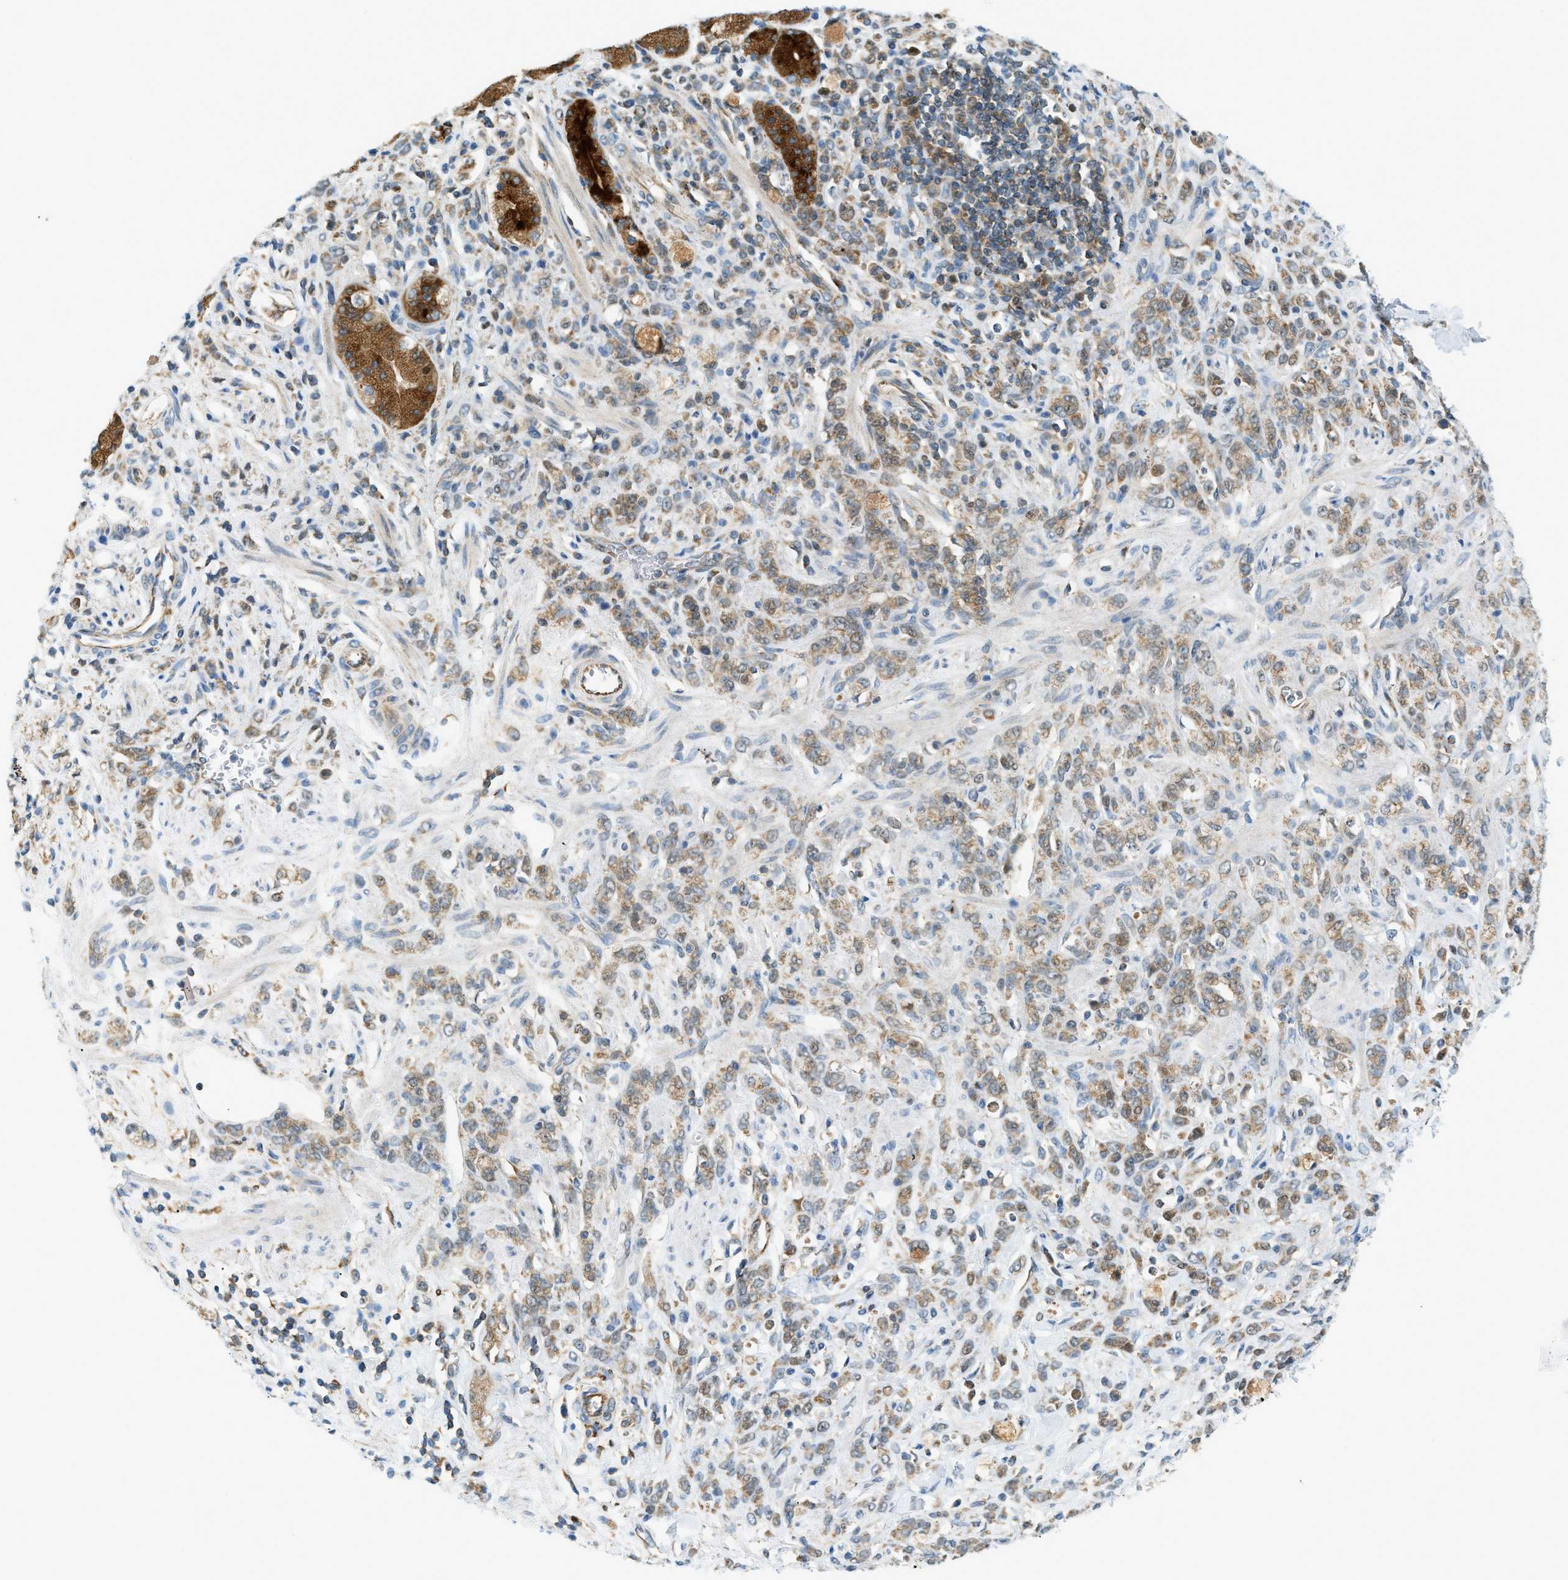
{"staining": {"intensity": "moderate", "quantity": ">75%", "location": "cytoplasmic/membranous"}, "tissue": "stomach cancer", "cell_type": "Tumor cells", "image_type": "cancer", "snomed": [{"axis": "morphology", "description": "Normal tissue, NOS"}, {"axis": "morphology", "description": "Adenocarcinoma, NOS"}, {"axis": "topography", "description": "Stomach"}], "caption": "An image of stomach adenocarcinoma stained for a protein exhibits moderate cytoplasmic/membranous brown staining in tumor cells.", "gene": "PIGG", "patient": {"sex": "male", "age": 82}}